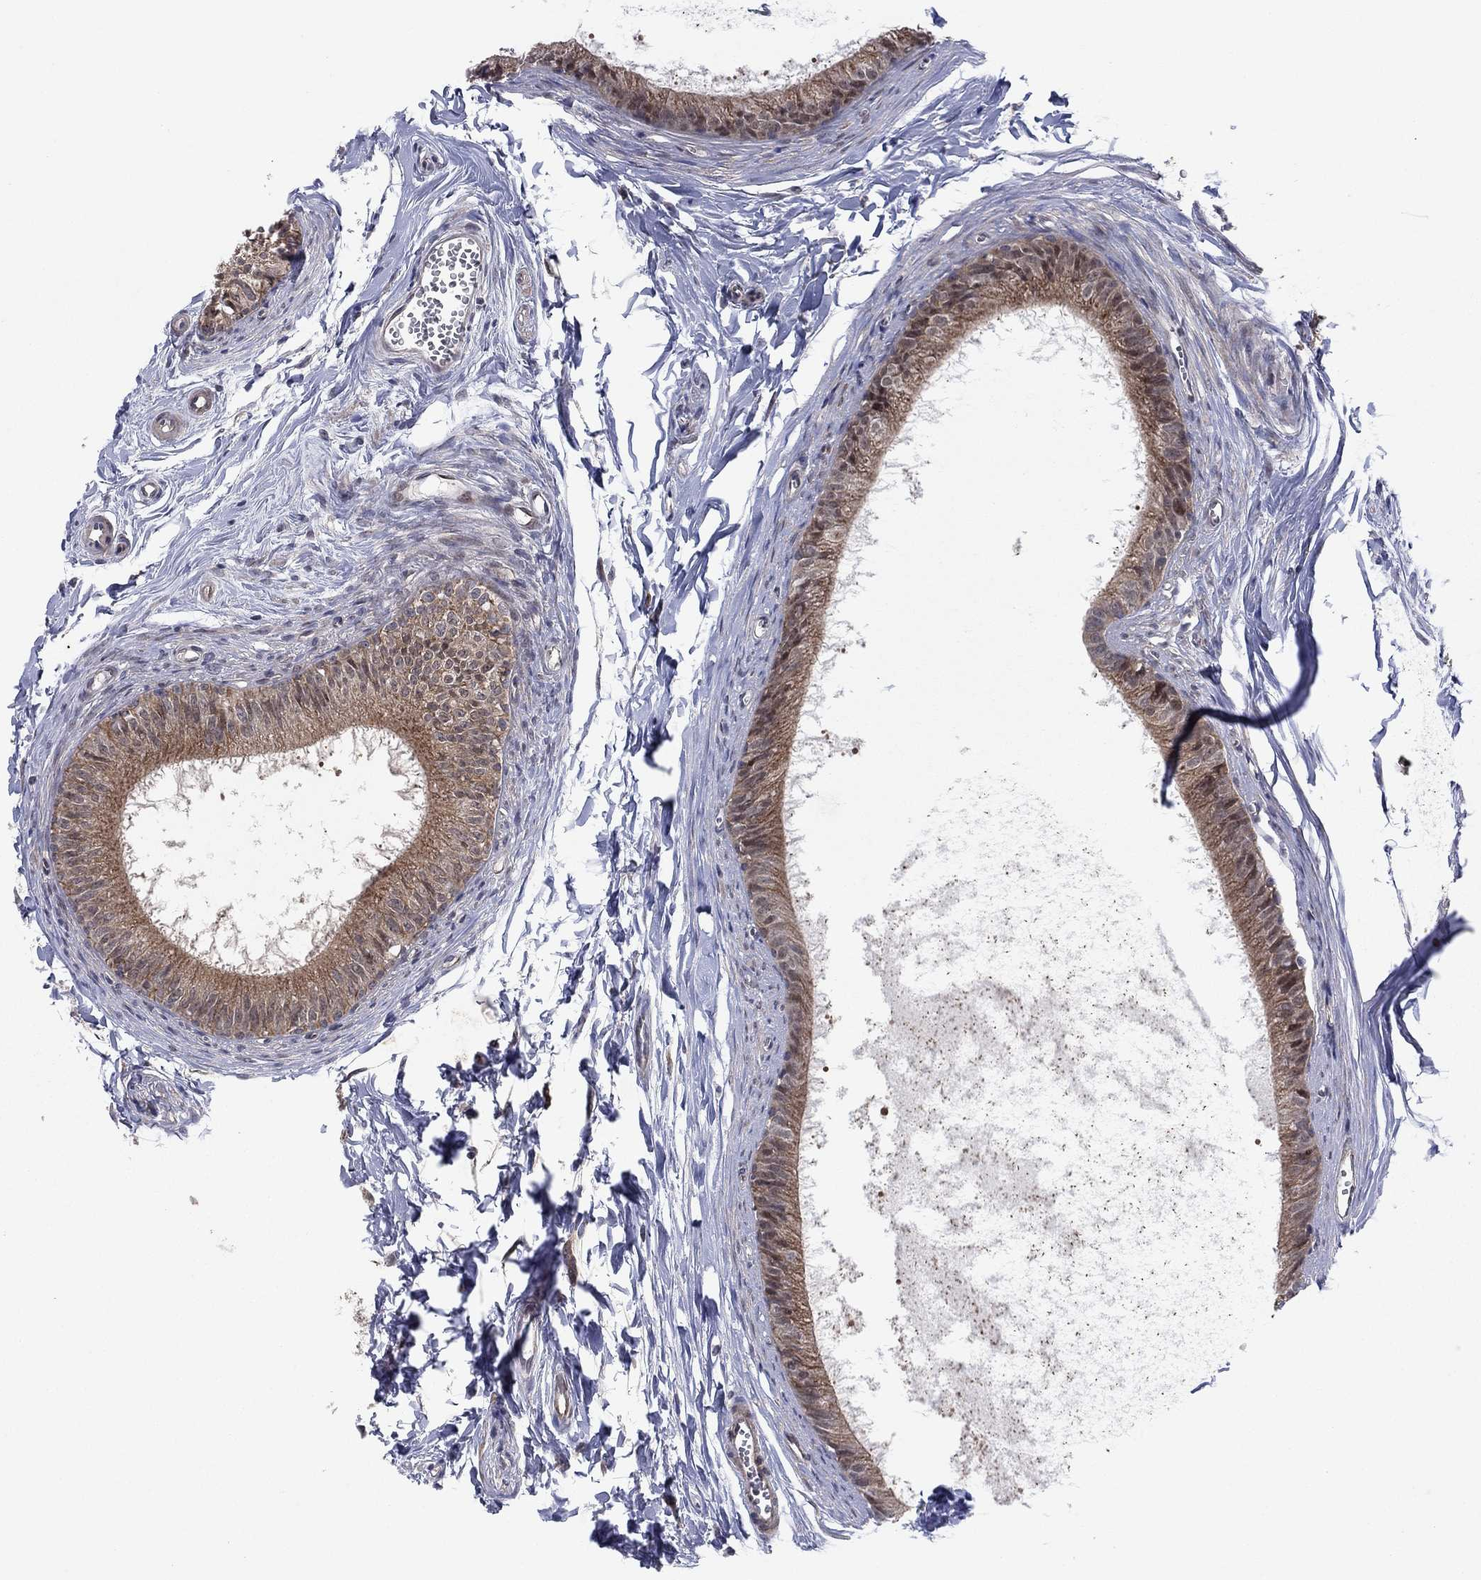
{"staining": {"intensity": "moderate", "quantity": ">75%", "location": "cytoplasmic/membranous"}, "tissue": "epididymis", "cell_type": "Glandular cells", "image_type": "normal", "snomed": [{"axis": "morphology", "description": "Normal tissue, NOS"}, {"axis": "topography", "description": "Epididymis"}], "caption": "Immunohistochemistry image of unremarkable epididymis stained for a protein (brown), which exhibits medium levels of moderate cytoplasmic/membranous expression in about >75% of glandular cells.", "gene": "PSMC1", "patient": {"sex": "male", "age": 51}}